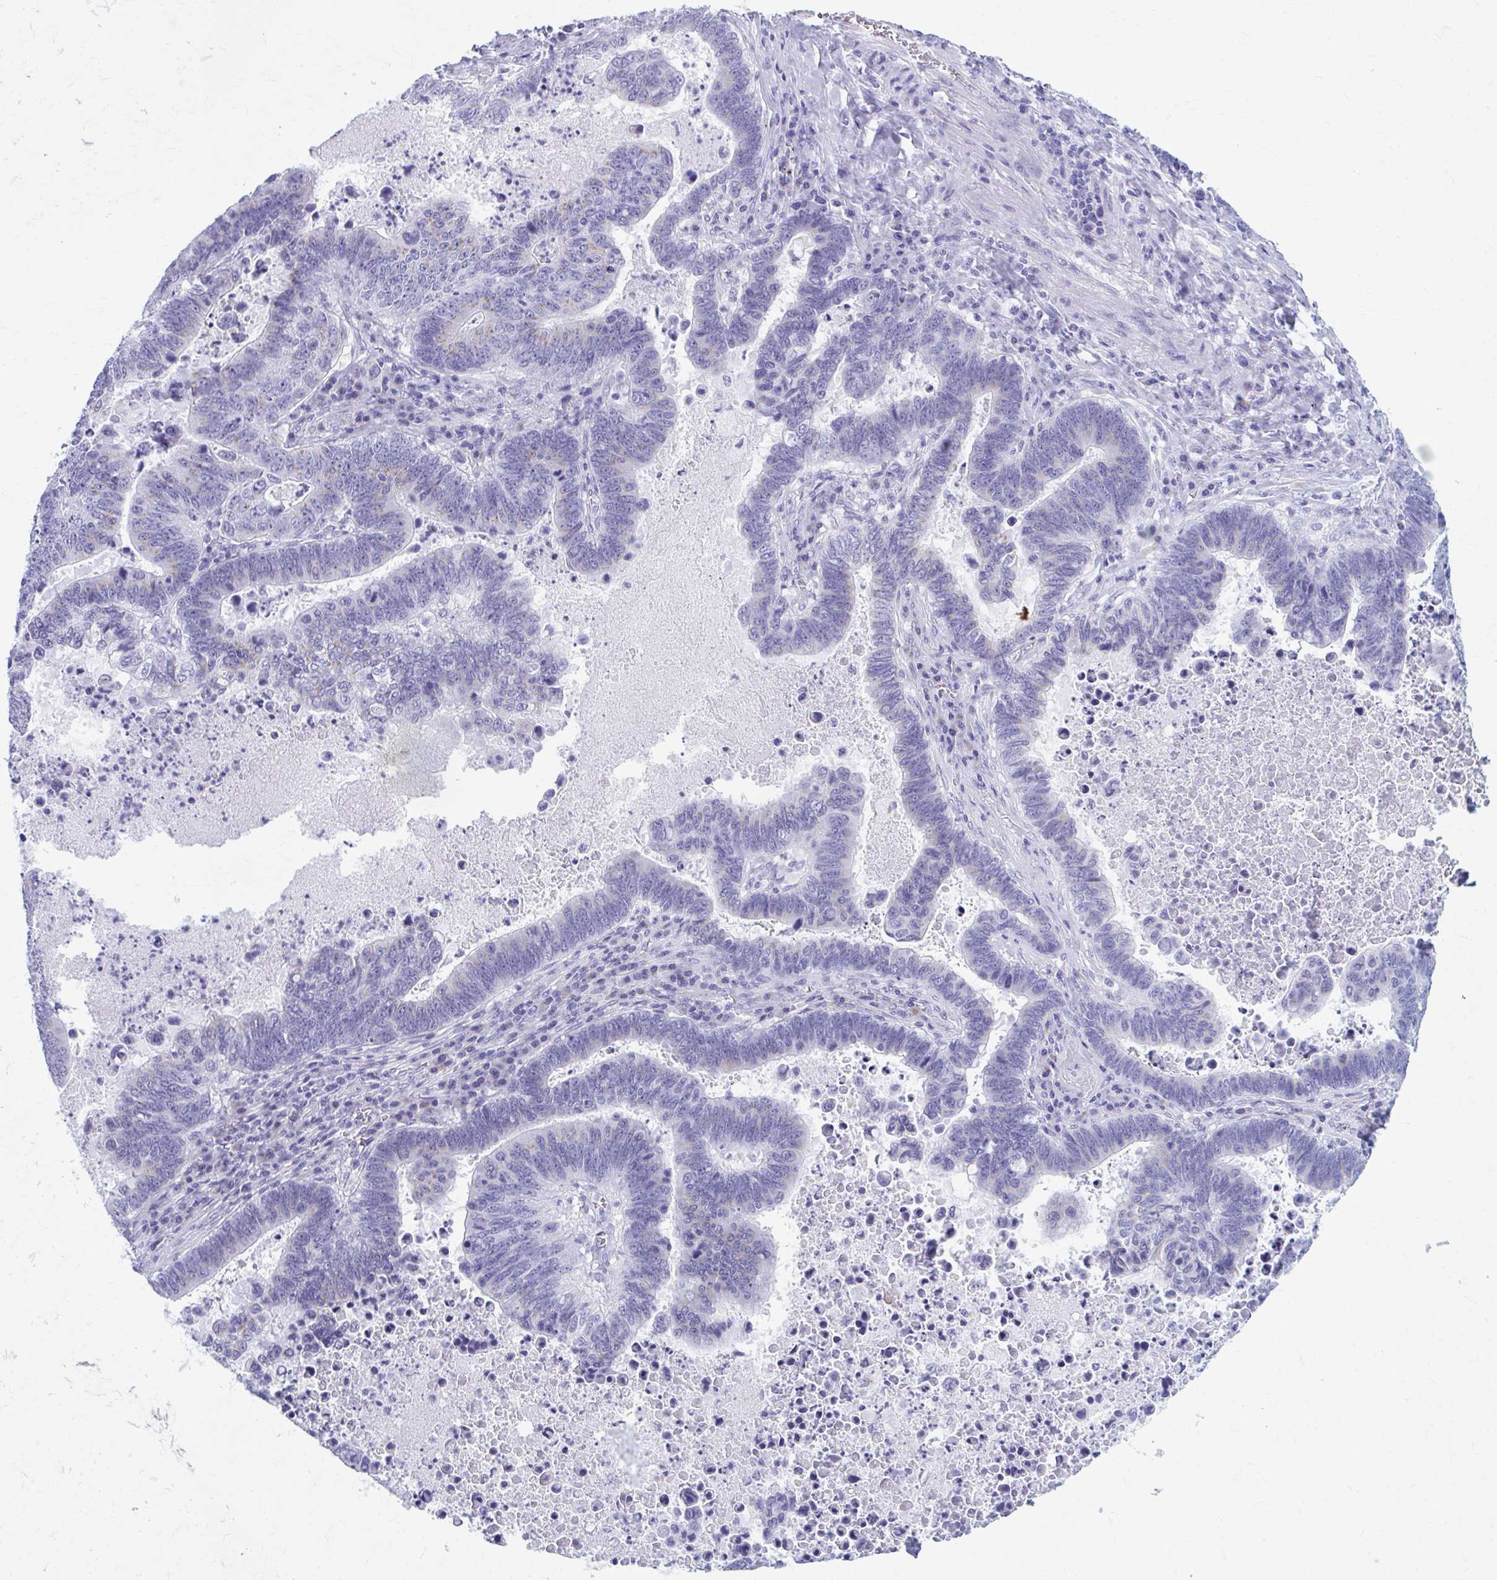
{"staining": {"intensity": "negative", "quantity": "none", "location": "none"}, "tissue": "lung cancer", "cell_type": "Tumor cells", "image_type": "cancer", "snomed": [{"axis": "morphology", "description": "Aneuploidy"}, {"axis": "morphology", "description": "Adenocarcinoma, NOS"}, {"axis": "morphology", "description": "Adenocarcinoma primary or metastatic"}, {"axis": "topography", "description": "Lung"}], "caption": "High power microscopy histopathology image of an immunohistochemistry (IHC) histopathology image of adenocarcinoma primary or metastatic (lung), revealing no significant positivity in tumor cells. (DAB immunohistochemistry (IHC) visualized using brightfield microscopy, high magnification).", "gene": "KCNE2", "patient": {"sex": "female", "age": 75}}